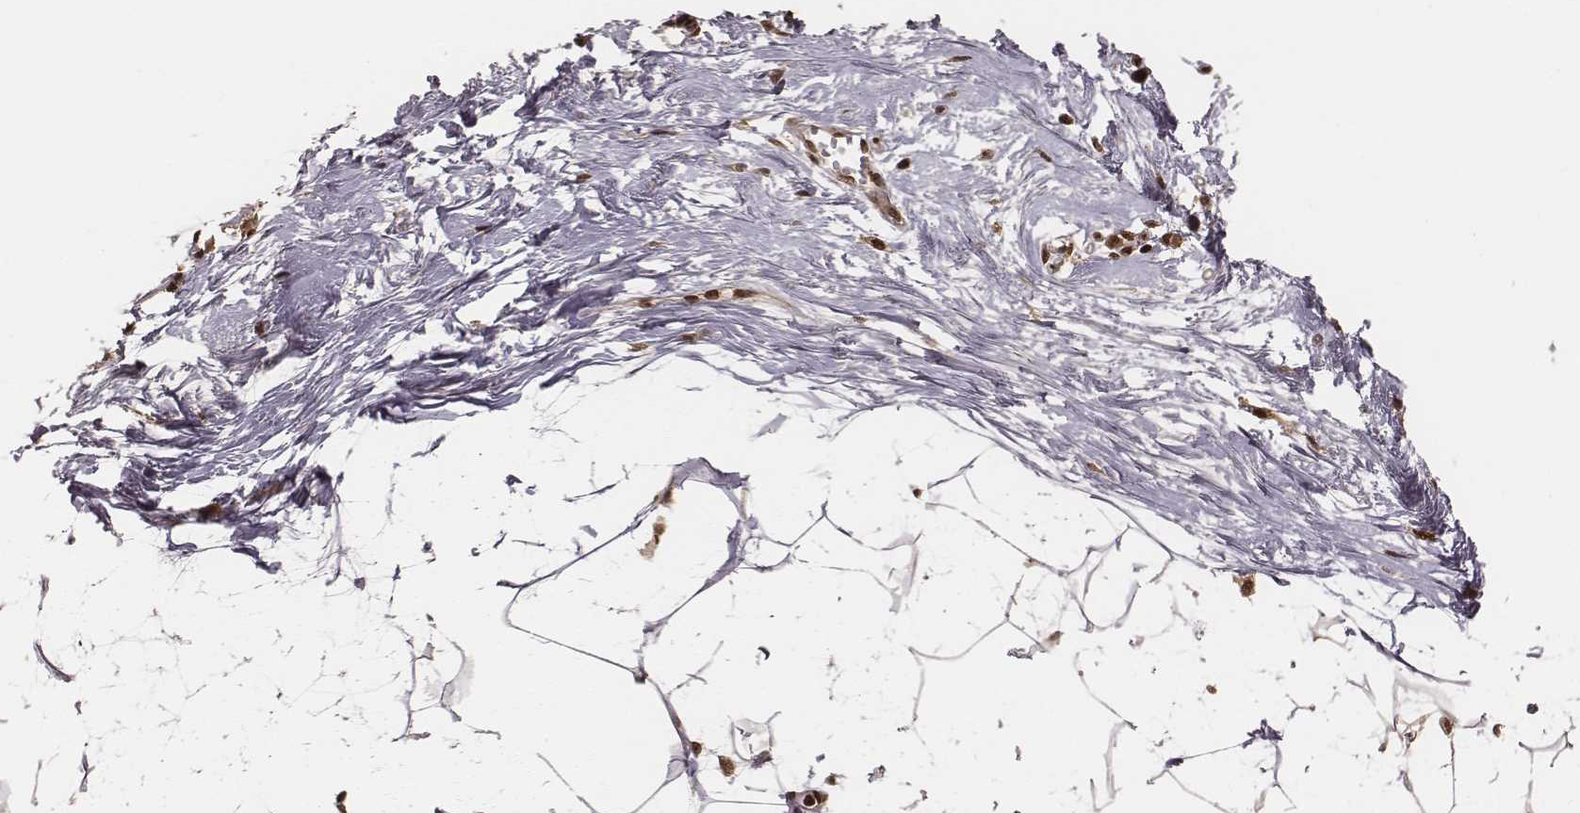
{"staining": {"intensity": "strong", "quantity": ">75%", "location": "nuclear"}, "tissue": "breast", "cell_type": "Adipocytes", "image_type": "normal", "snomed": [{"axis": "morphology", "description": "Normal tissue, NOS"}, {"axis": "topography", "description": "Breast"}], "caption": "A high amount of strong nuclear expression is appreciated in about >75% of adipocytes in unremarkable breast.", "gene": "NFX1", "patient": {"sex": "female", "age": 45}}